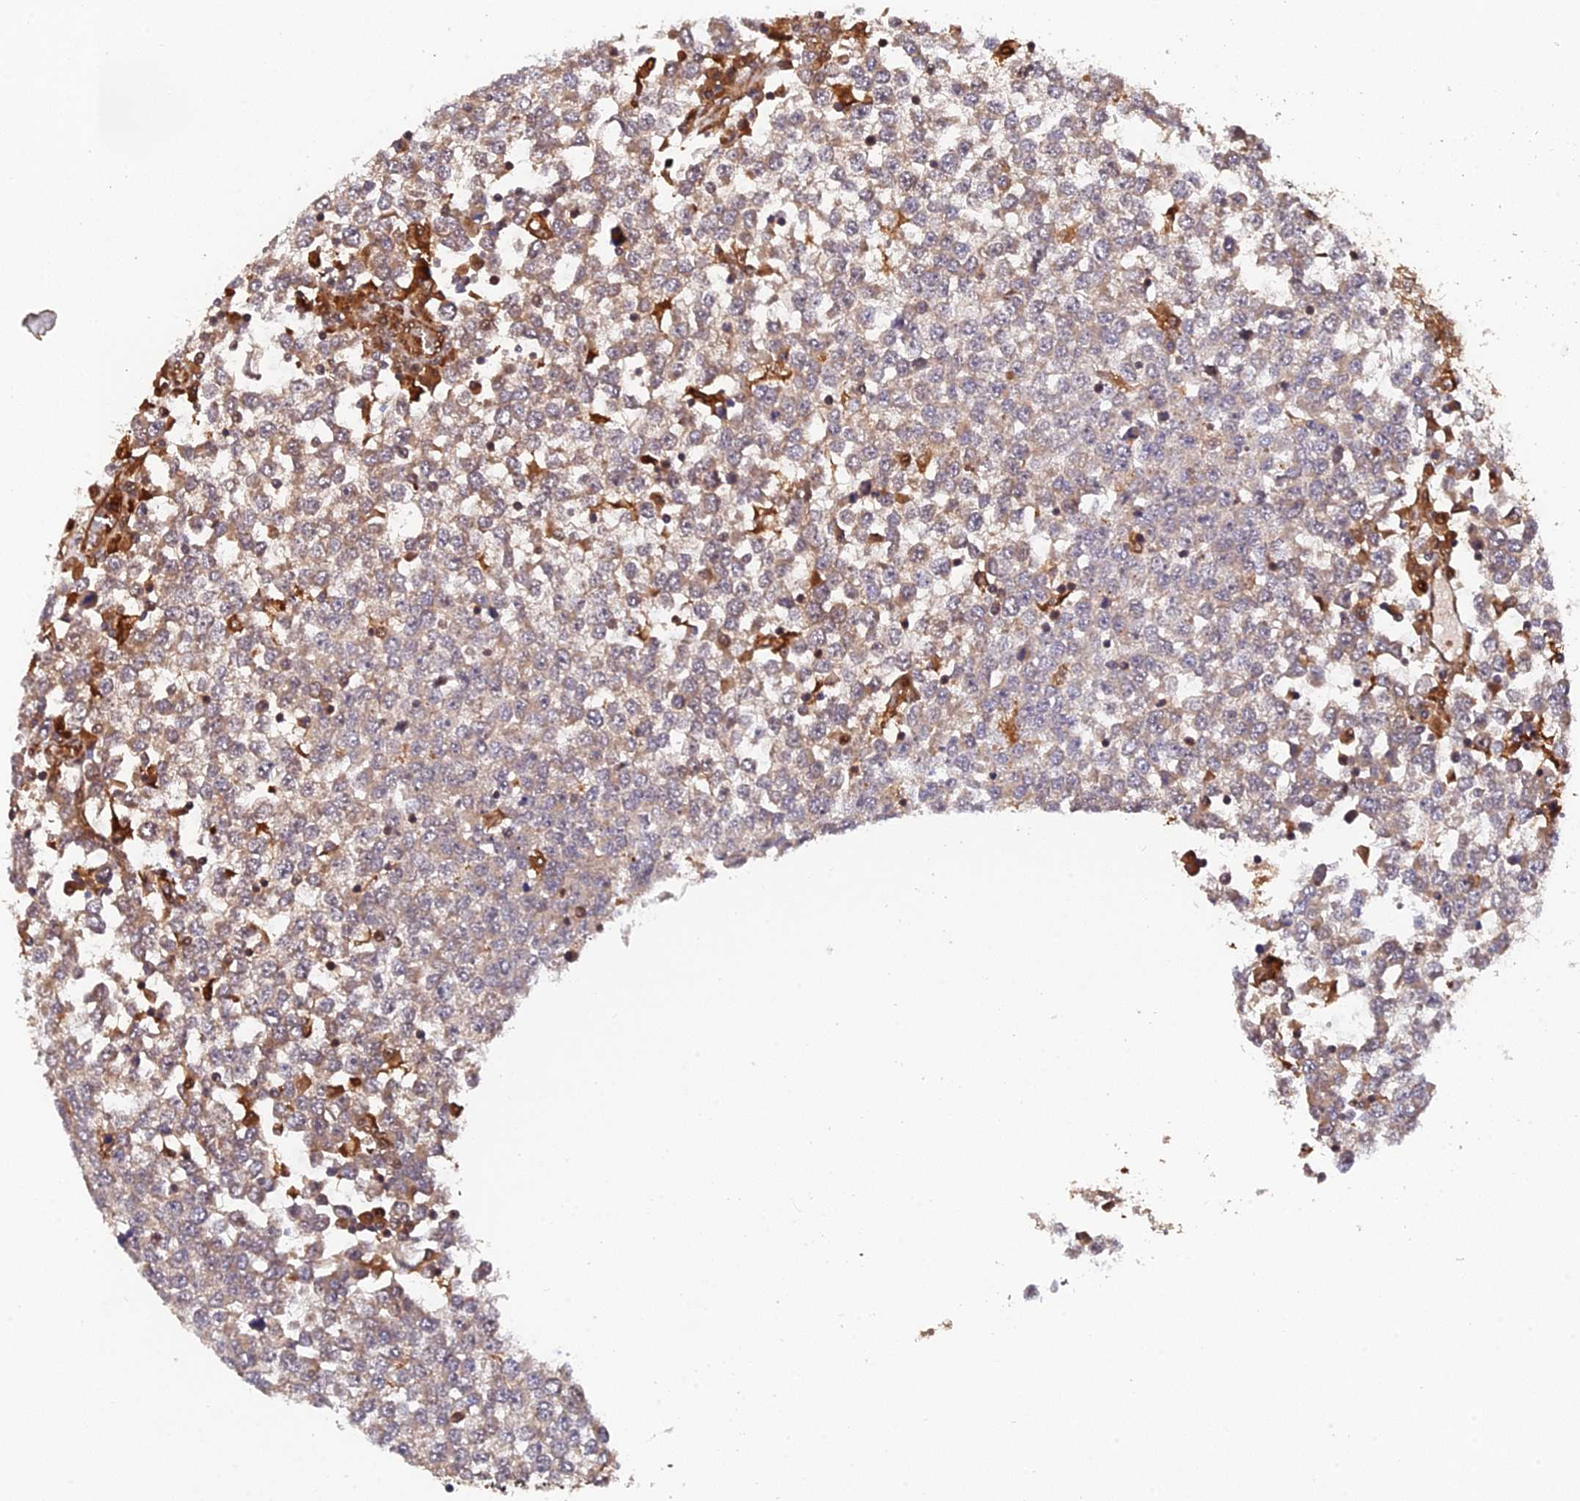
{"staining": {"intensity": "moderate", "quantity": ">75%", "location": "cytoplasmic/membranous,nuclear"}, "tissue": "testis cancer", "cell_type": "Tumor cells", "image_type": "cancer", "snomed": [{"axis": "morphology", "description": "Seminoma, NOS"}, {"axis": "topography", "description": "Testis"}], "caption": "Immunohistochemical staining of testis cancer shows moderate cytoplasmic/membranous and nuclear protein staining in approximately >75% of tumor cells. The staining was performed using DAB (3,3'-diaminobenzidine) to visualize the protein expression in brown, while the nuclei were stained in blue with hematoxylin (Magnification: 20x).", "gene": "ARL2BP", "patient": {"sex": "male", "age": 65}}